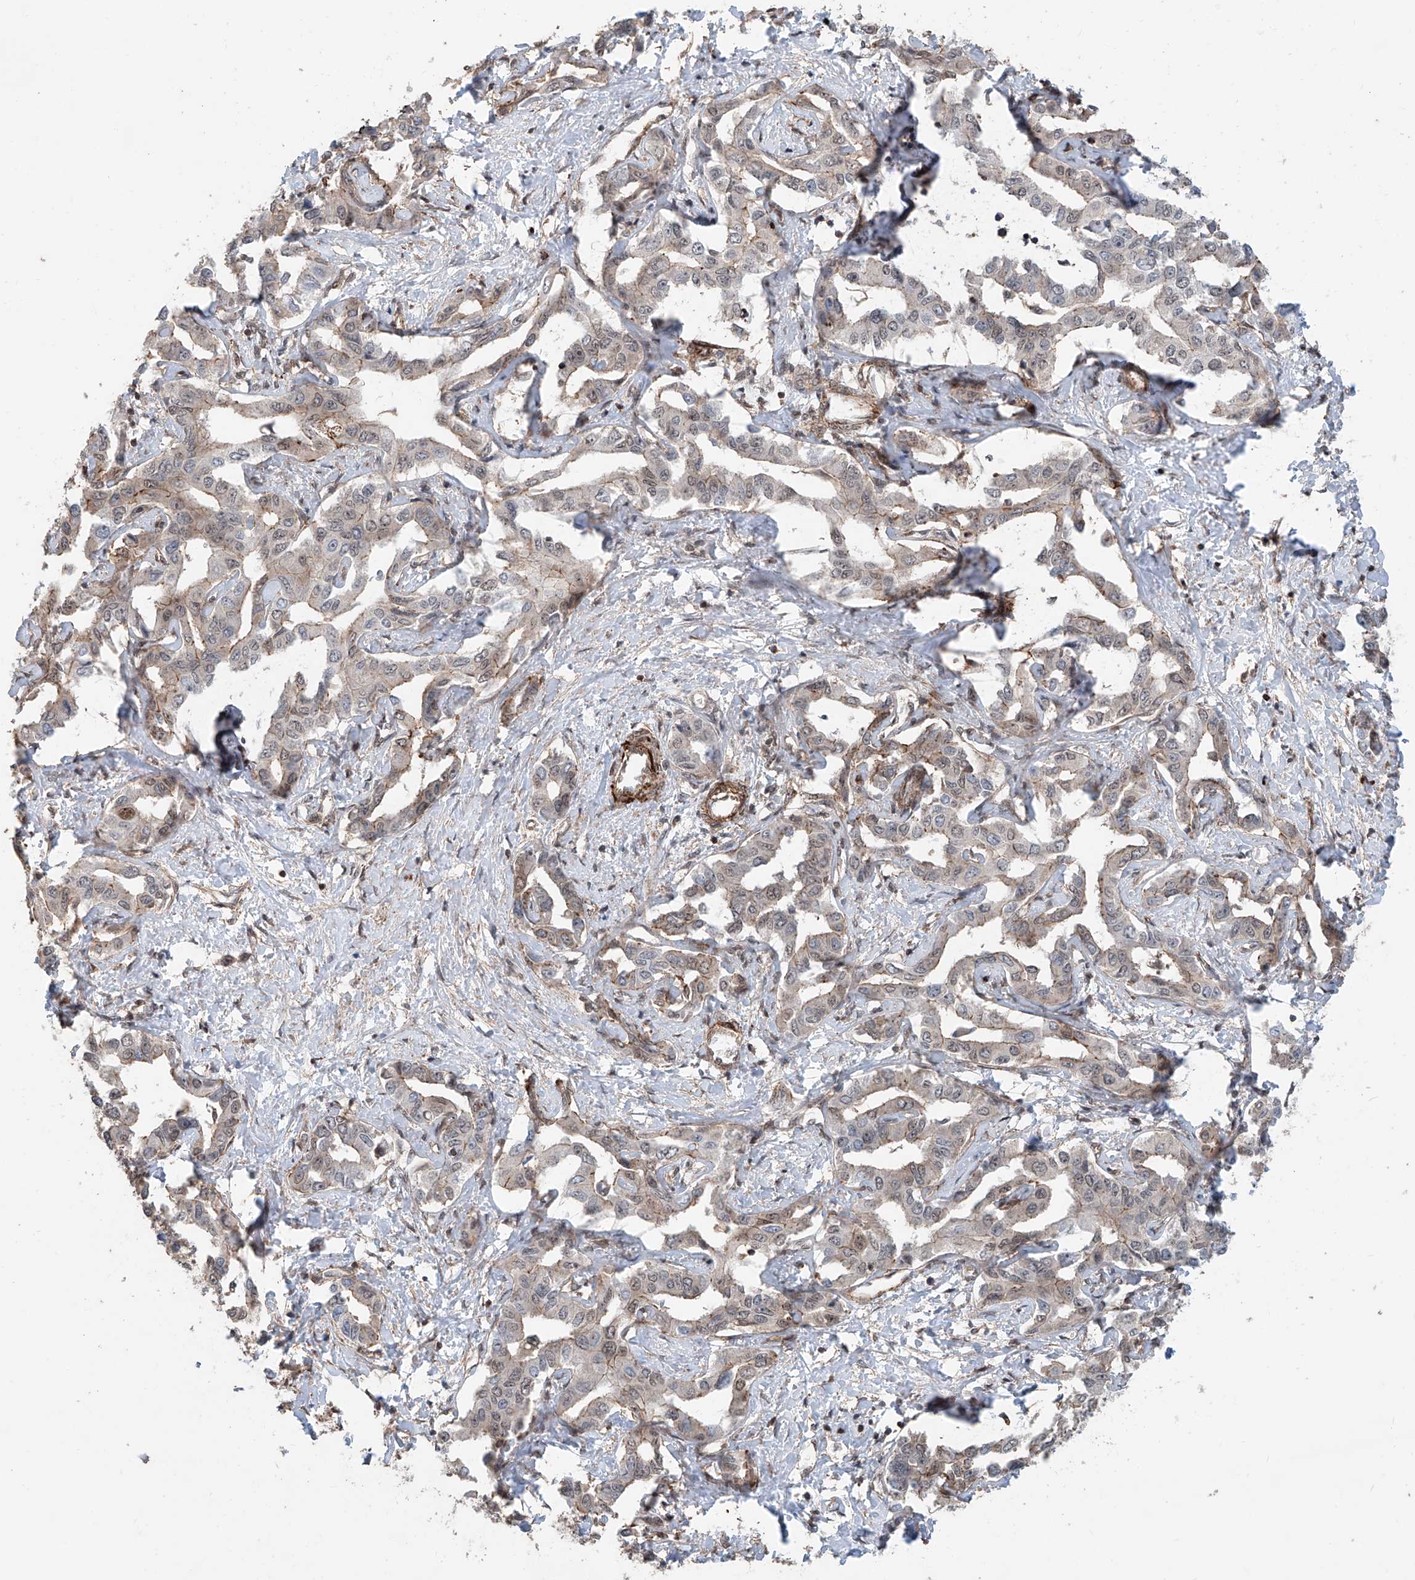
{"staining": {"intensity": "weak", "quantity": "<25%", "location": "nuclear"}, "tissue": "liver cancer", "cell_type": "Tumor cells", "image_type": "cancer", "snomed": [{"axis": "morphology", "description": "Cholangiocarcinoma"}, {"axis": "topography", "description": "Liver"}], "caption": "There is no significant positivity in tumor cells of liver cholangiocarcinoma.", "gene": "SDE2", "patient": {"sex": "male", "age": 59}}